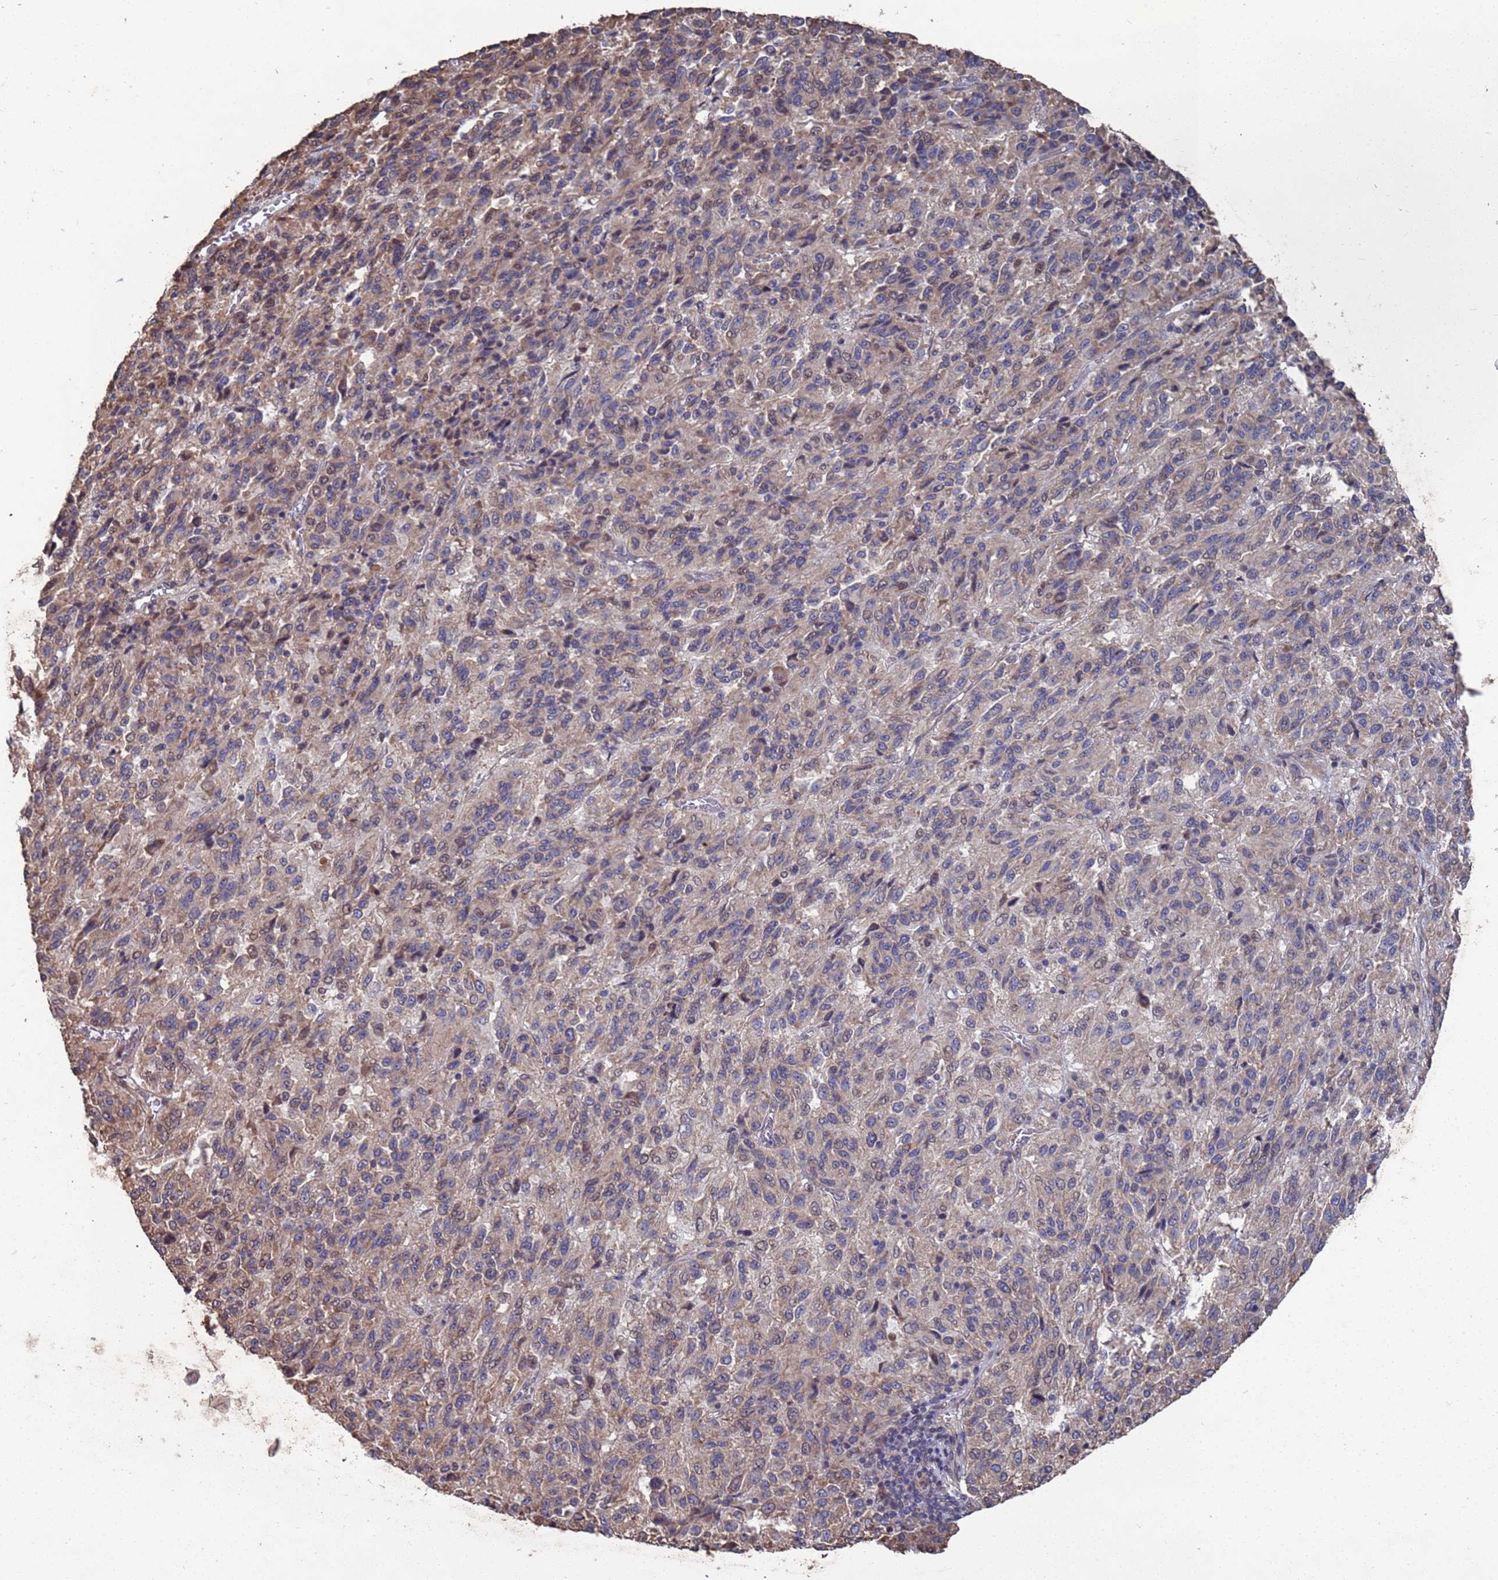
{"staining": {"intensity": "moderate", "quantity": ">75%", "location": "cytoplasmic/membranous"}, "tissue": "melanoma", "cell_type": "Tumor cells", "image_type": "cancer", "snomed": [{"axis": "morphology", "description": "Malignant melanoma, Metastatic site"}, {"axis": "topography", "description": "Lung"}], "caption": "This micrograph reveals melanoma stained with immunohistochemistry to label a protein in brown. The cytoplasmic/membranous of tumor cells show moderate positivity for the protein. Nuclei are counter-stained blue.", "gene": "CFAP119", "patient": {"sex": "male", "age": 64}}